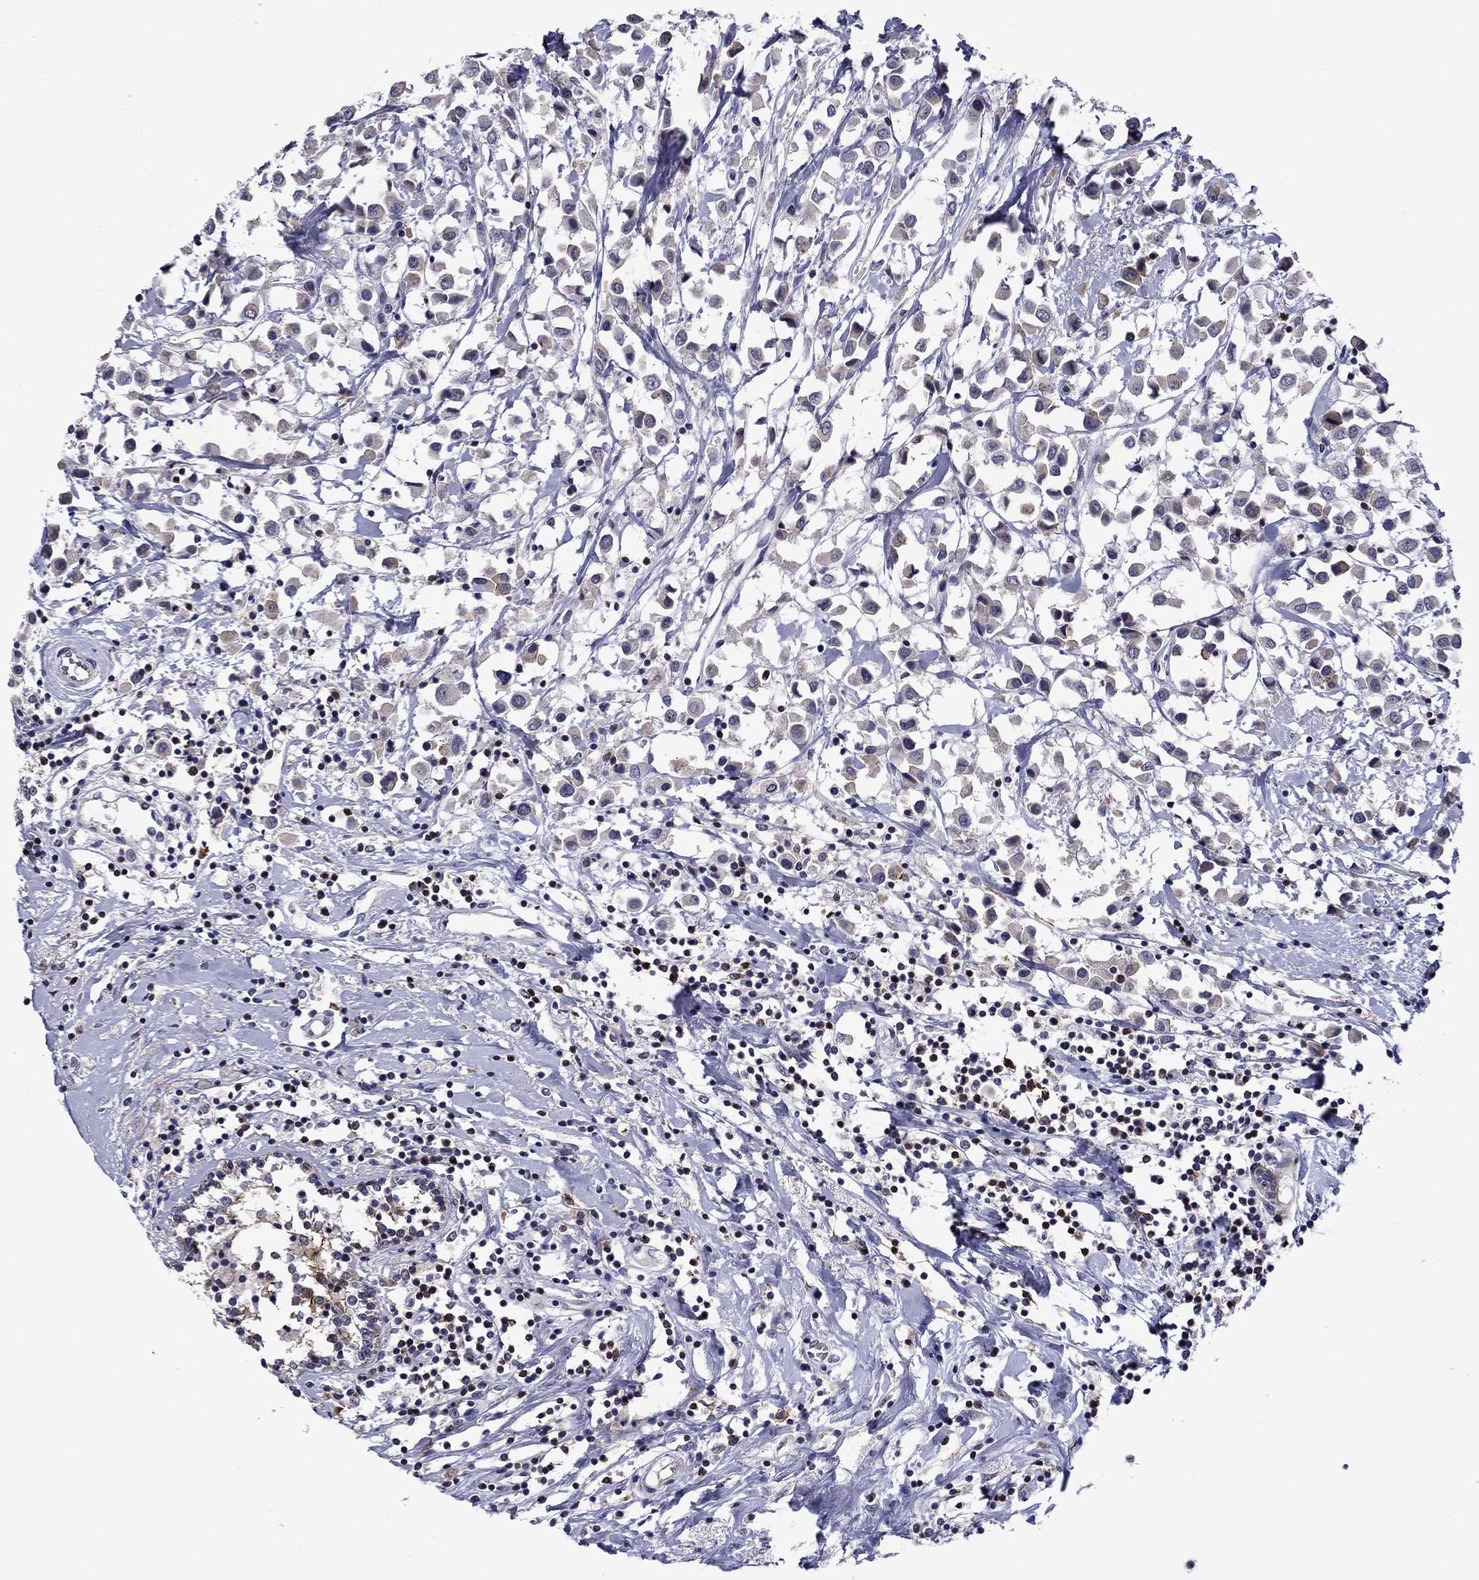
{"staining": {"intensity": "negative", "quantity": "none", "location": "none"}, "tissue": "breast cancer", "cell_type": "Tumor cells", "image_type": "cancer", "snomed": [{"axis": "morphology", "description": "Duct carcinoma"}, {"axis": "topography", "description": "Breast"}], "caption": "Protein analysis of invasive ductal carcinoma (breast) shows no significant positivity in tumor cells.", "gene": "LMO7", "patient": {"sex": "female", "age": 61}}